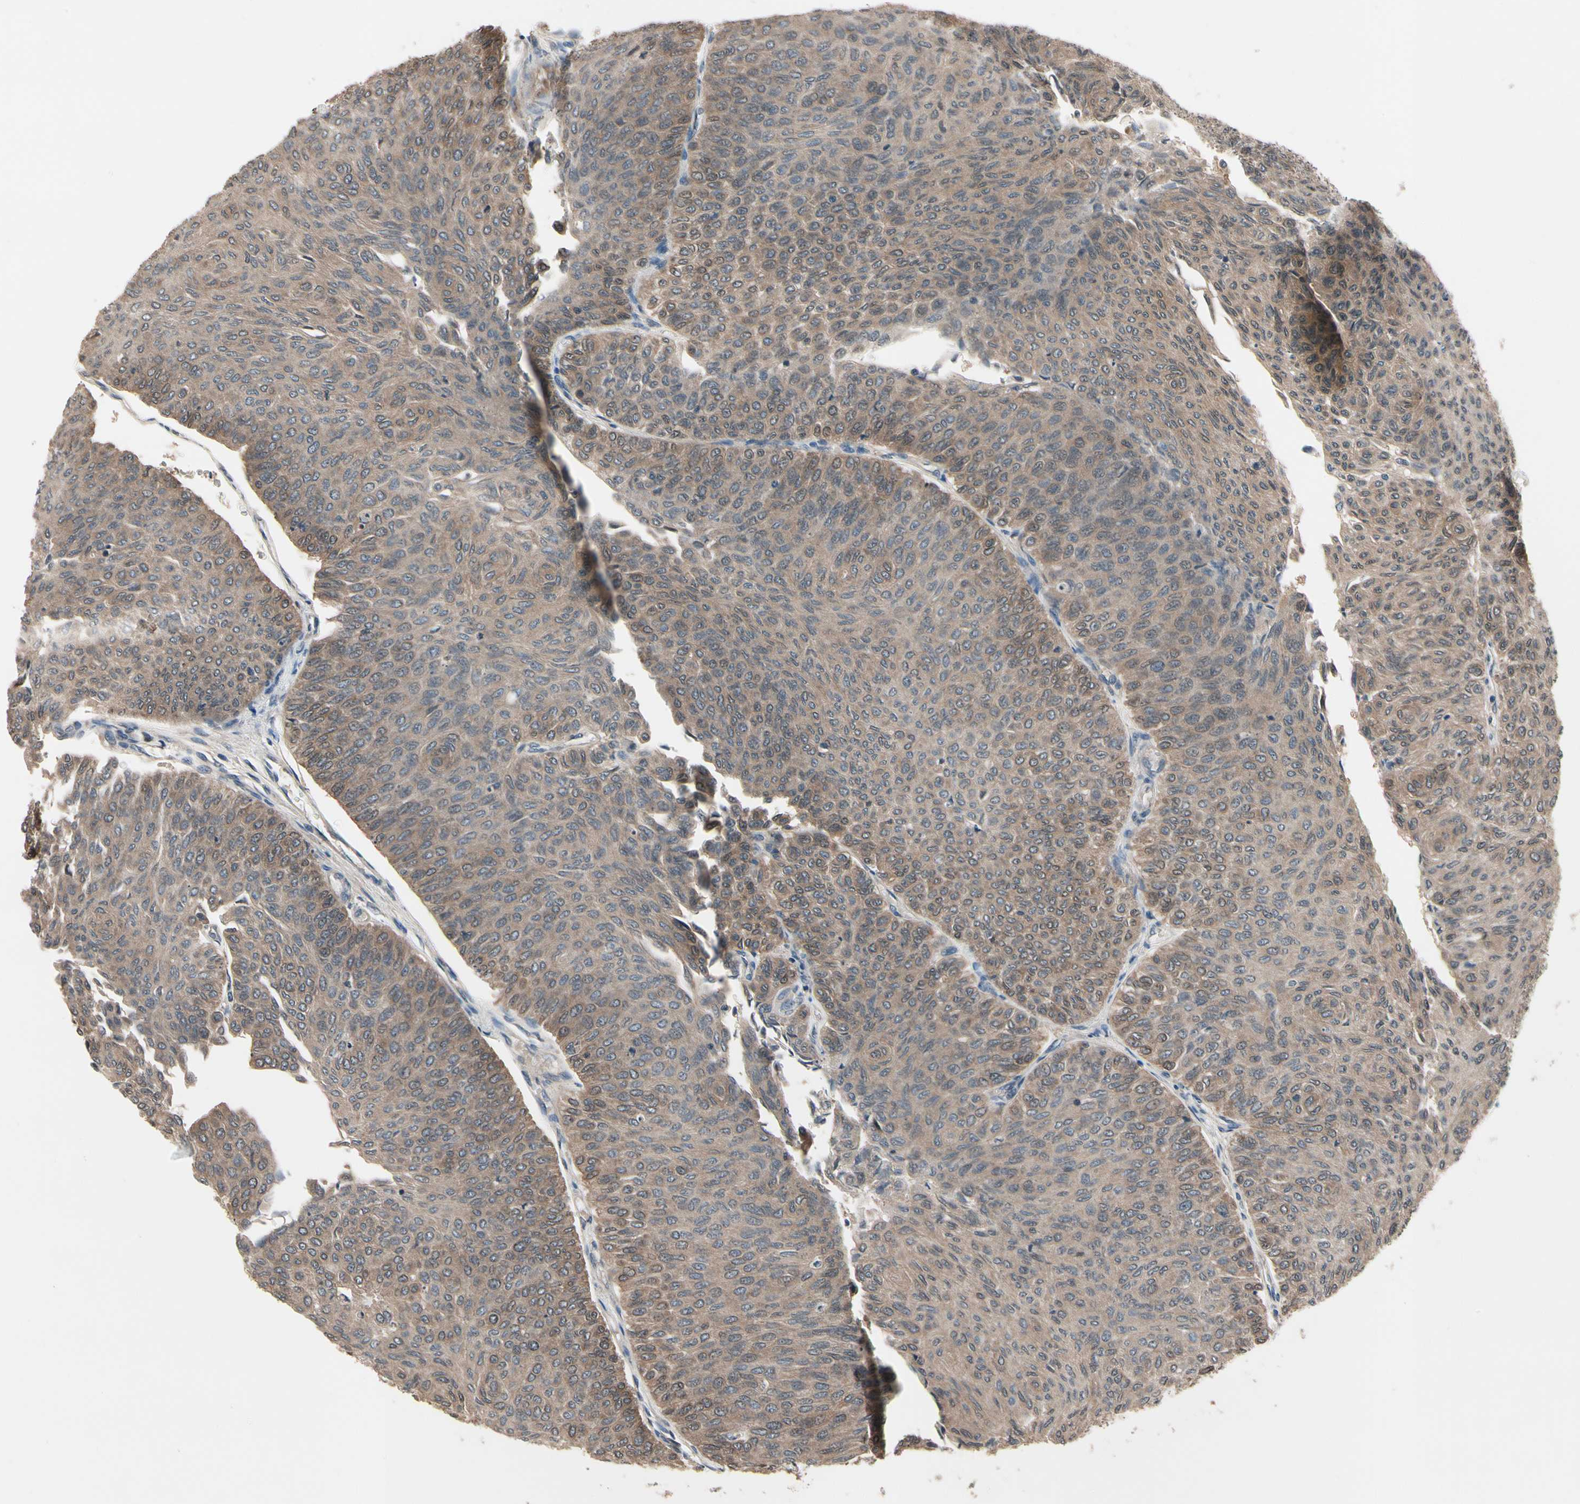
{"staining": {"intensity": "moderate", "quantity": ">75%", "location": "cytoplasmic/membranous"}, "tissue": "urothelial cancer", "cell_type": "Tumor cells", "image_type": "cancer", "snomed": [{"axis": "morphology", "description": "Urothelial carcinoma, Low grade"}, {"axis": "topography", "description": "Urinary bladder"}], "caption": "Protein staining shows moderate cytoplasmic/membranous expression in about >75% of tumor cells in urothelial cancer.", "gene": "PRDX6", "patient": {"sex": "male", "age": 78}}